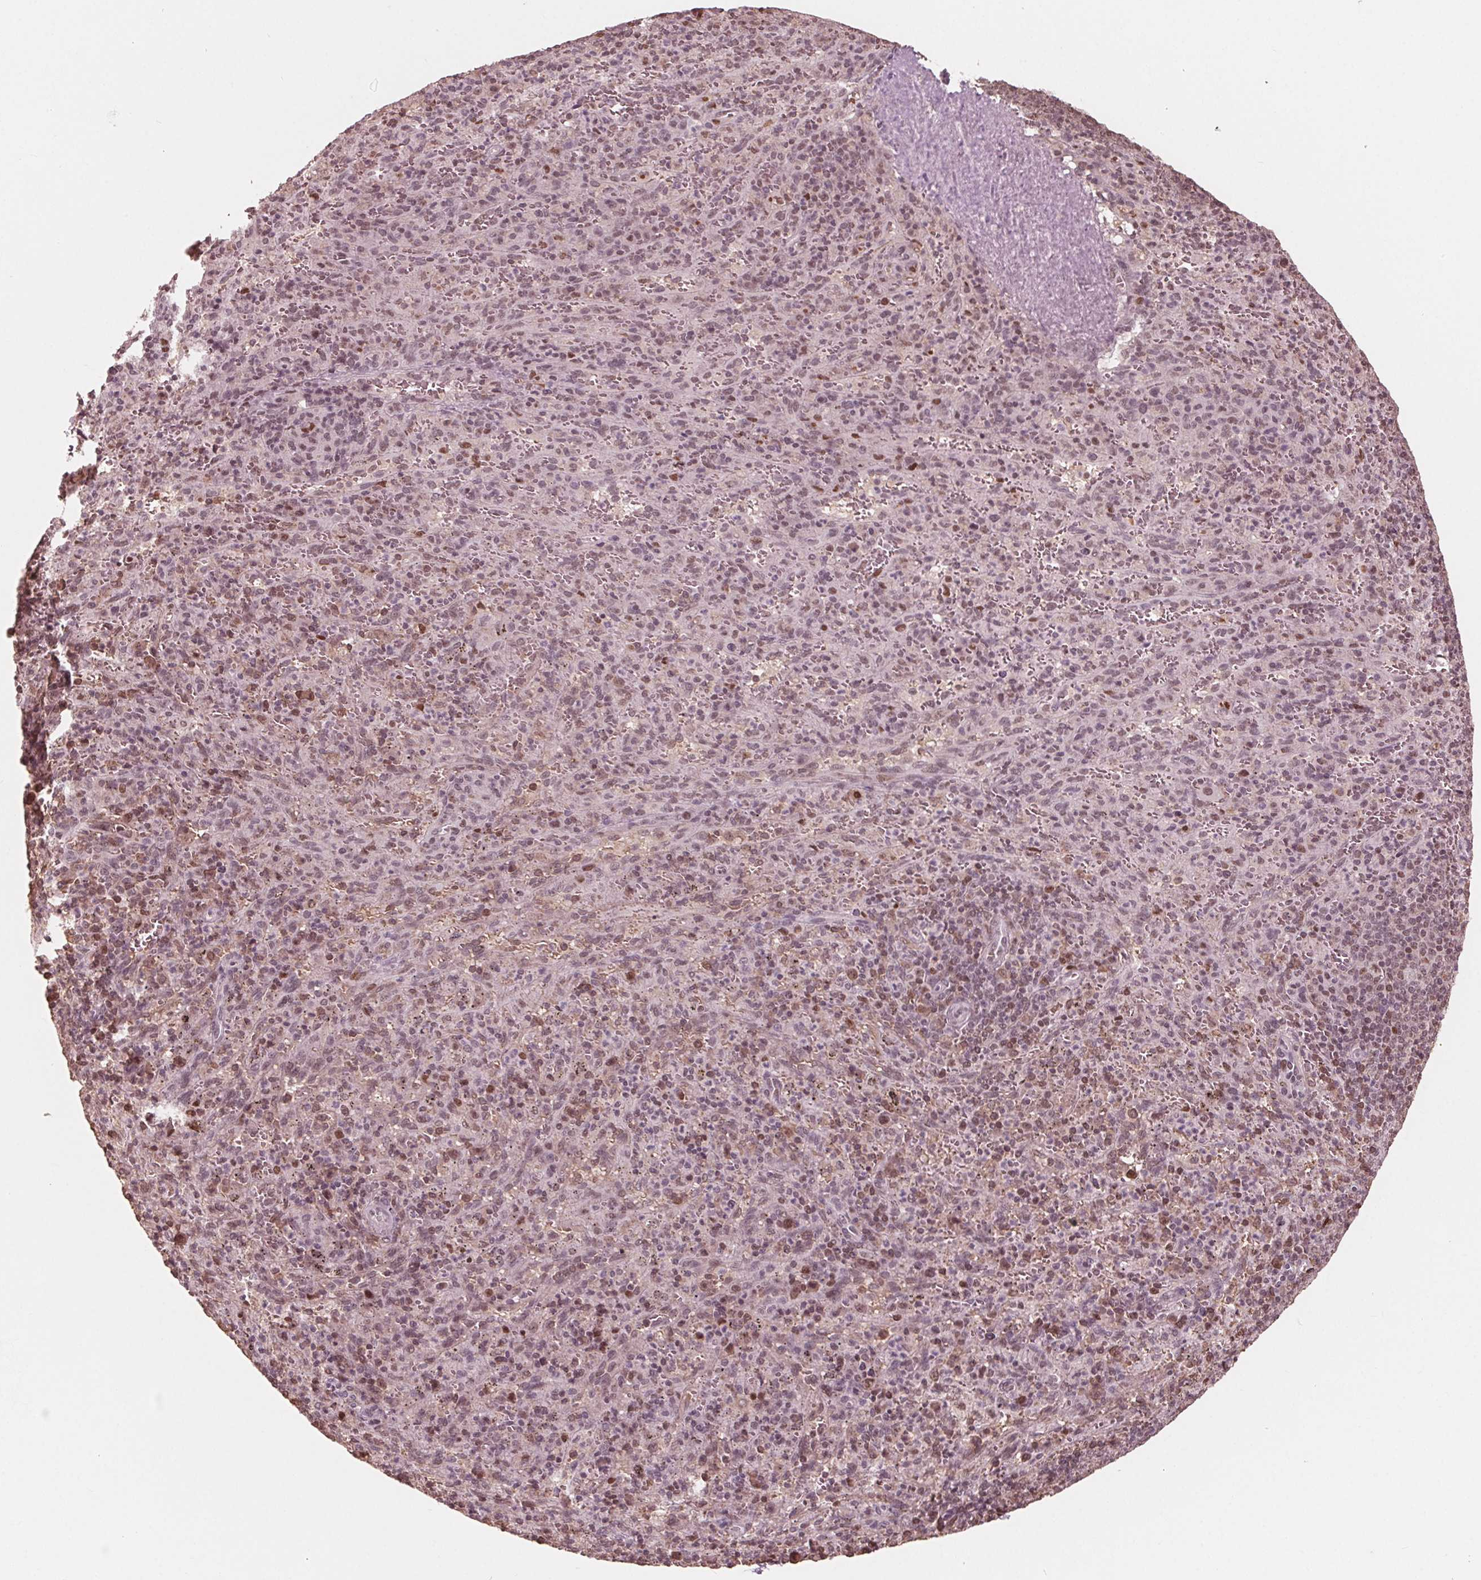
{"staining": {"intensity": "negative", "quantity": "none", "location": "none"}, "tissue": "spleen", "cell_type": "Cells in red pulp", "image_type": "normal", "snomed": [{"axis": "morphology", "description": "Normal tissue, NOS"}, {"axis": "topography", "description": "Spleen"}], "caption": "This micrograph is of benign spleen stained with IHC to label a protein in brown with the nuclei are counter-stained blue. There is no positivity in cells in red pulp. (DAB (3,3'-diaminobenzidine) IHC with hematoxylin counter stain).", "gene": "HIRIP3", "patient": {"sex": "male", "age": 57}}